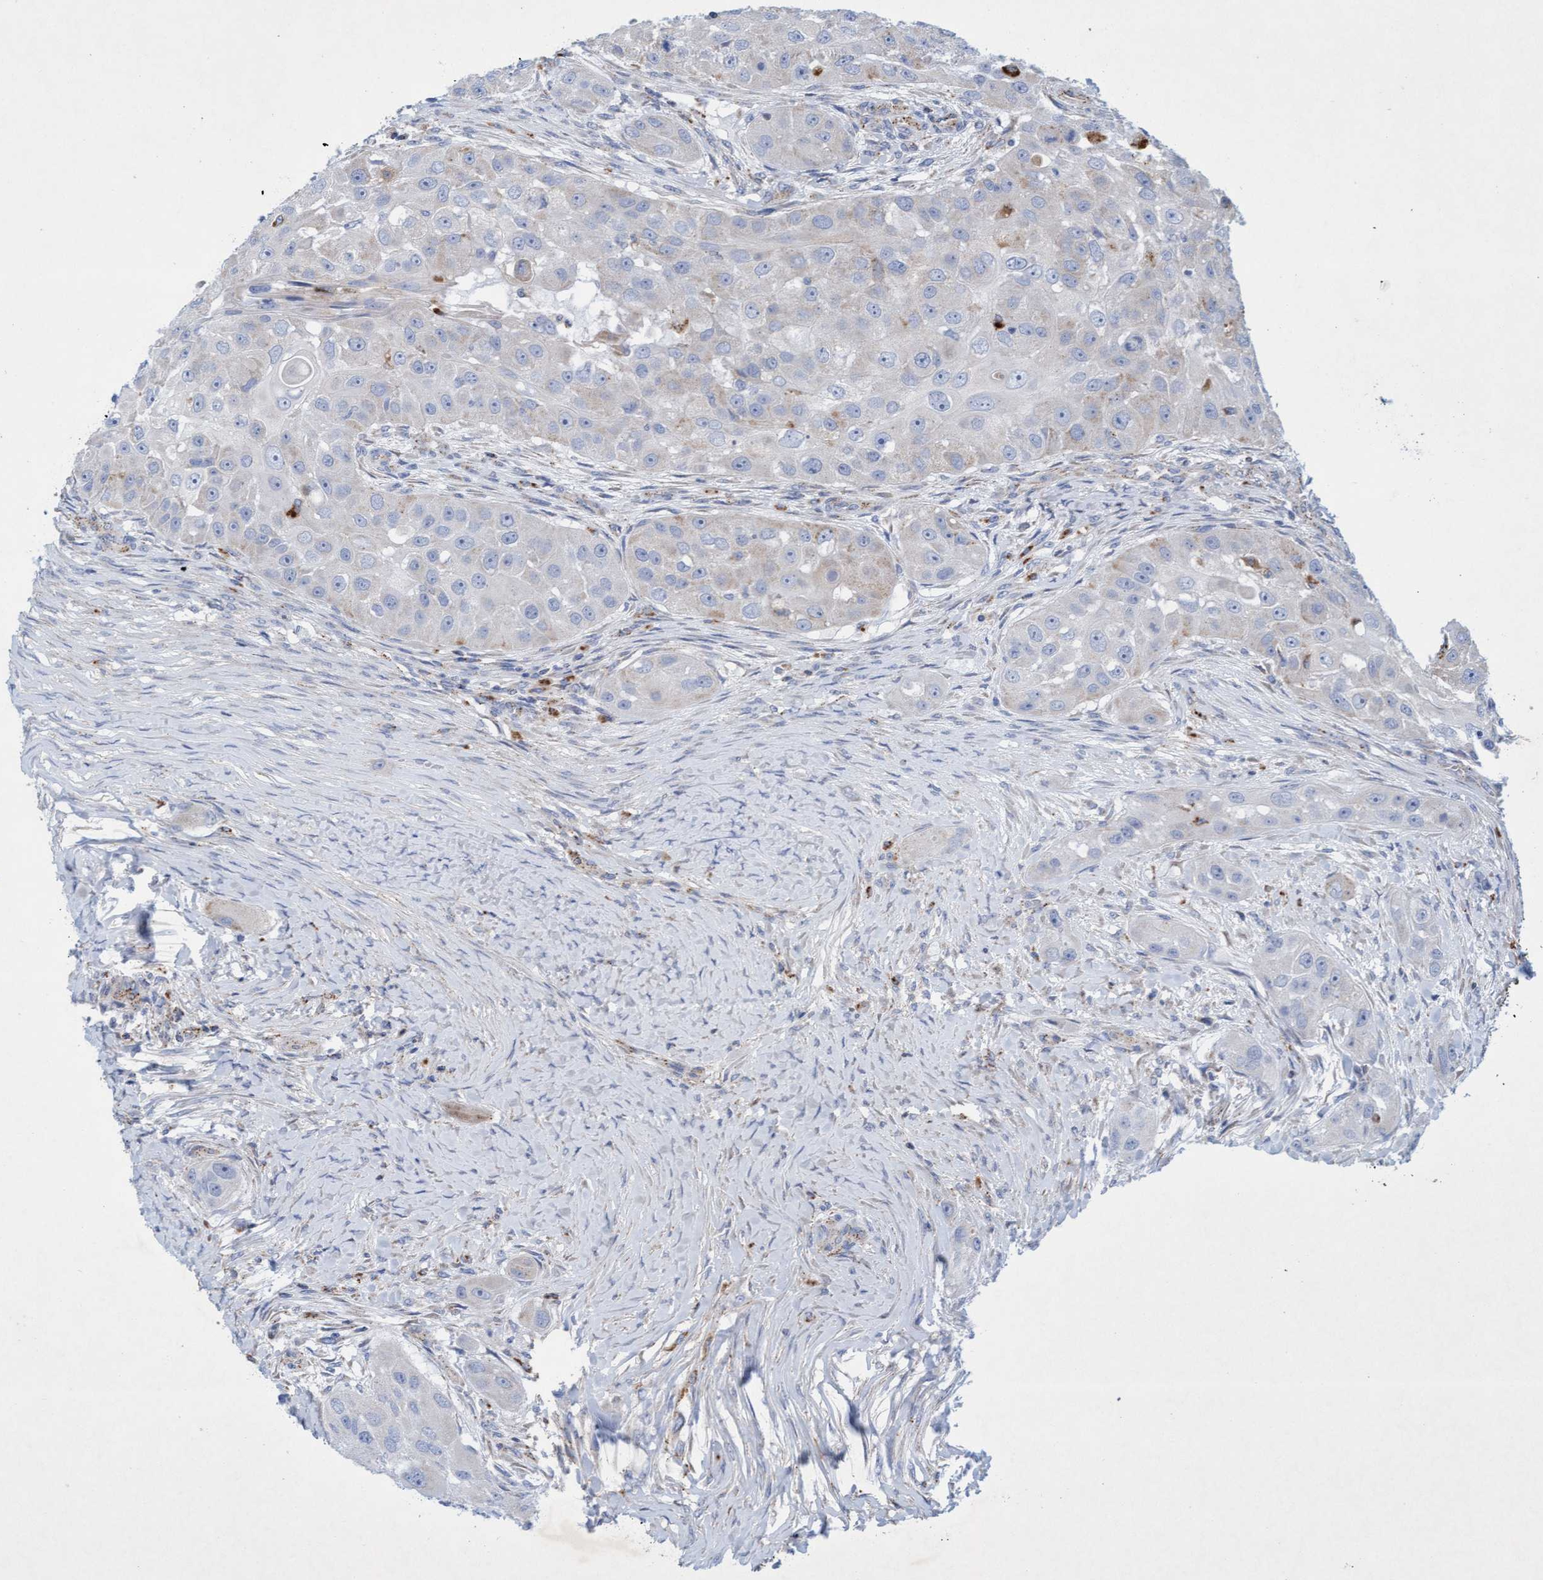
{"staining": {"intensity": "weak", "quantity": "<25%", "location": "cytoplasmic/membranous"}, "tissue": "head and neck cancer", "cell_type": "Tumor cells", "image_type": "cancer", "snomed": [{"axis": "morphology", "description": "Normal tissue, NOS"}, {"axis": "morphology", "description": "Squamous cell carcinoma, NOS"}, {"axis": "topography", "description": "Skeletal muscle"}, {"axis": "topography", "description": "Head-Neck"}], "caption": "IHC of head and neck cancer displays no expression in tumor cells.", "gene": "SGSH", "patient": {"sex": "male", "age": 51}}